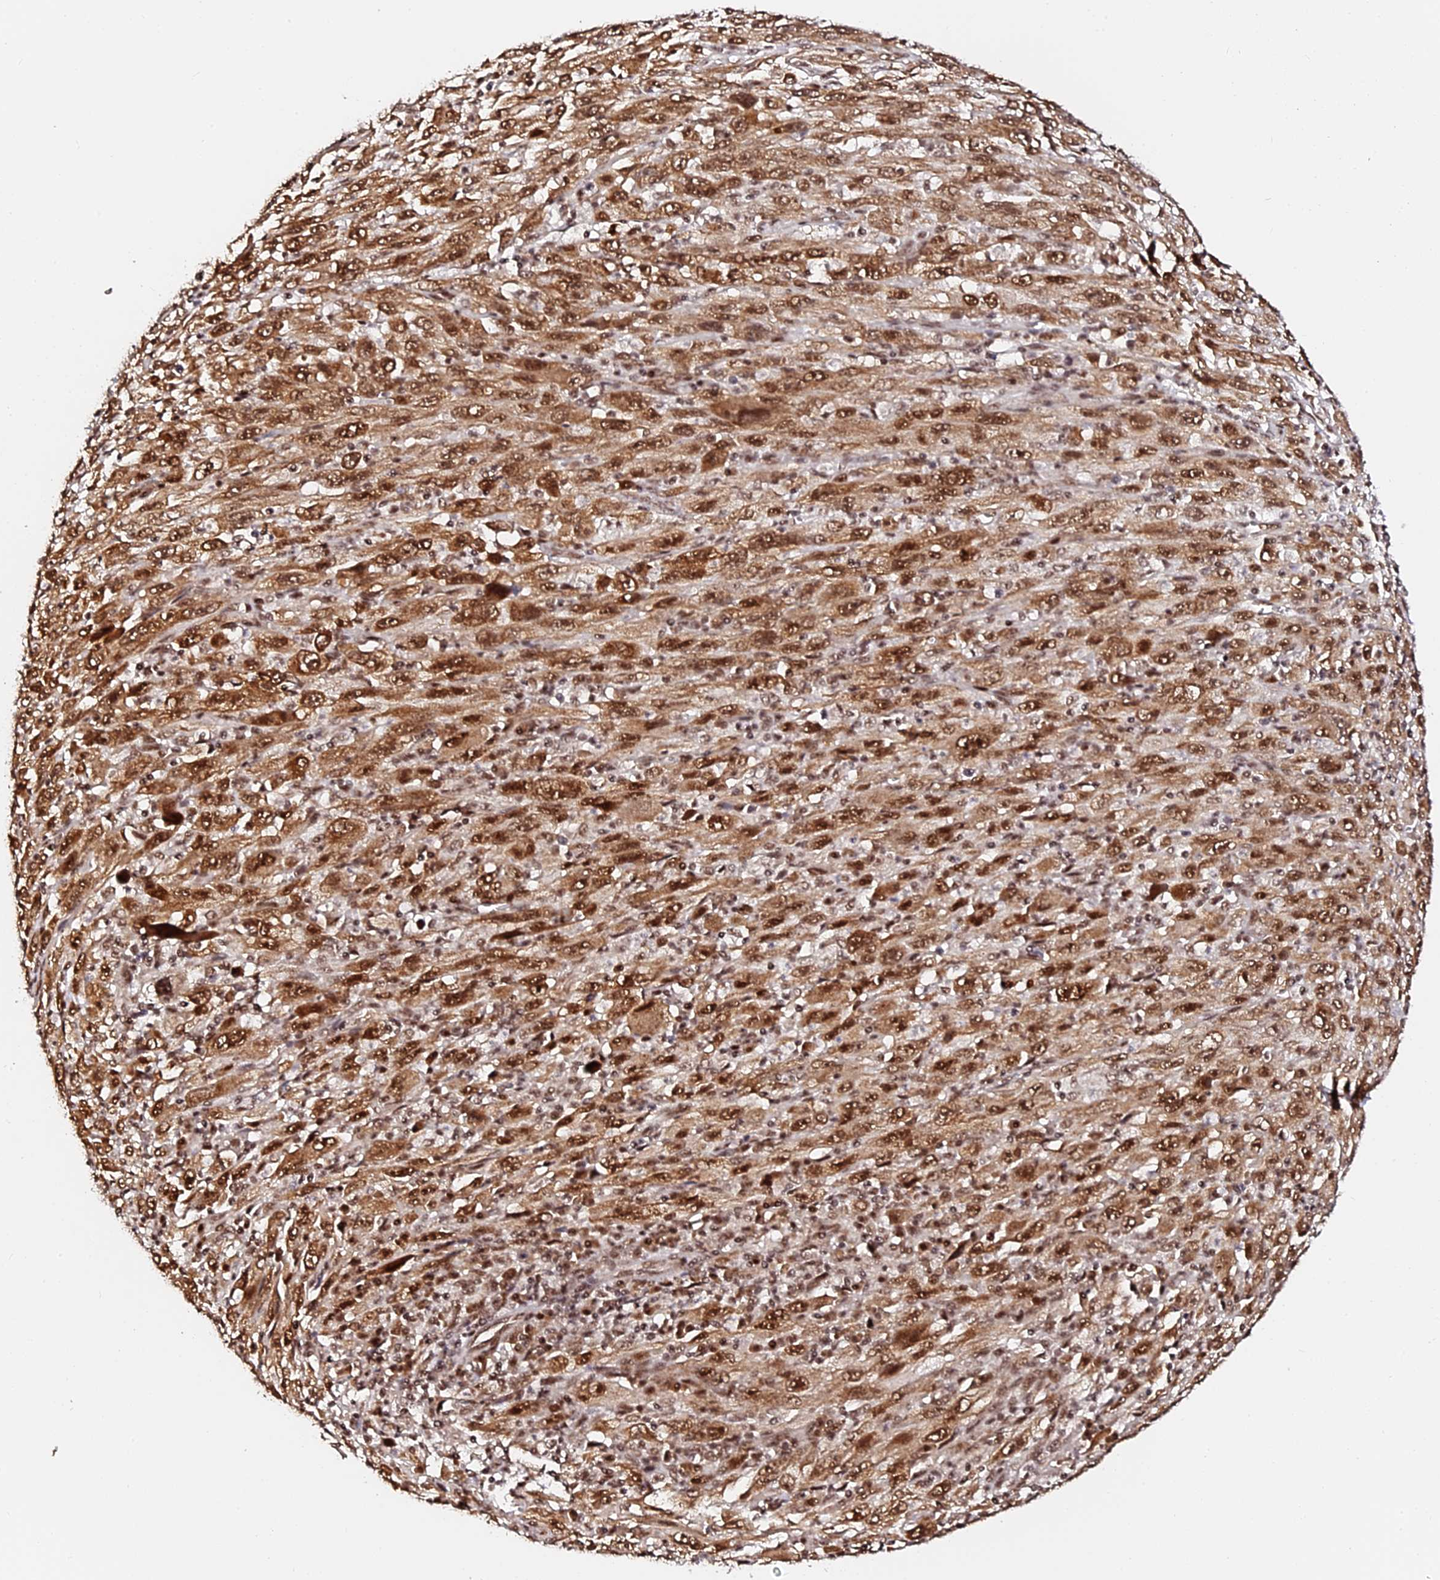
{"staining": {"intensity": "moderate", "quantity": ">75%", "location": "cytoplasmic/membranous,nuclear"}, "tissue": "melanoma", "cell_type": "Tumor cells", "image_type": "cancer", "snomed": [{"axis": "morphology", "description": "Malignant melanoma, Metastatic site"}, {"axis": "topography", "description": "Skin"}], "caption": "Tumor cells show medium levels of moderate cytoplasmic/membranous and nuclear positivity in about >75% of cells in human malignant melanoma (metastatic site). The staining is performed using DAB (3,3'-diaminobenzidine) brown chromogen to label protein expression. The nuclei are counter-stained blue using hematoxylin.", "gene": "MCRS1", "patient": {"sex": "female", "age": 56}}